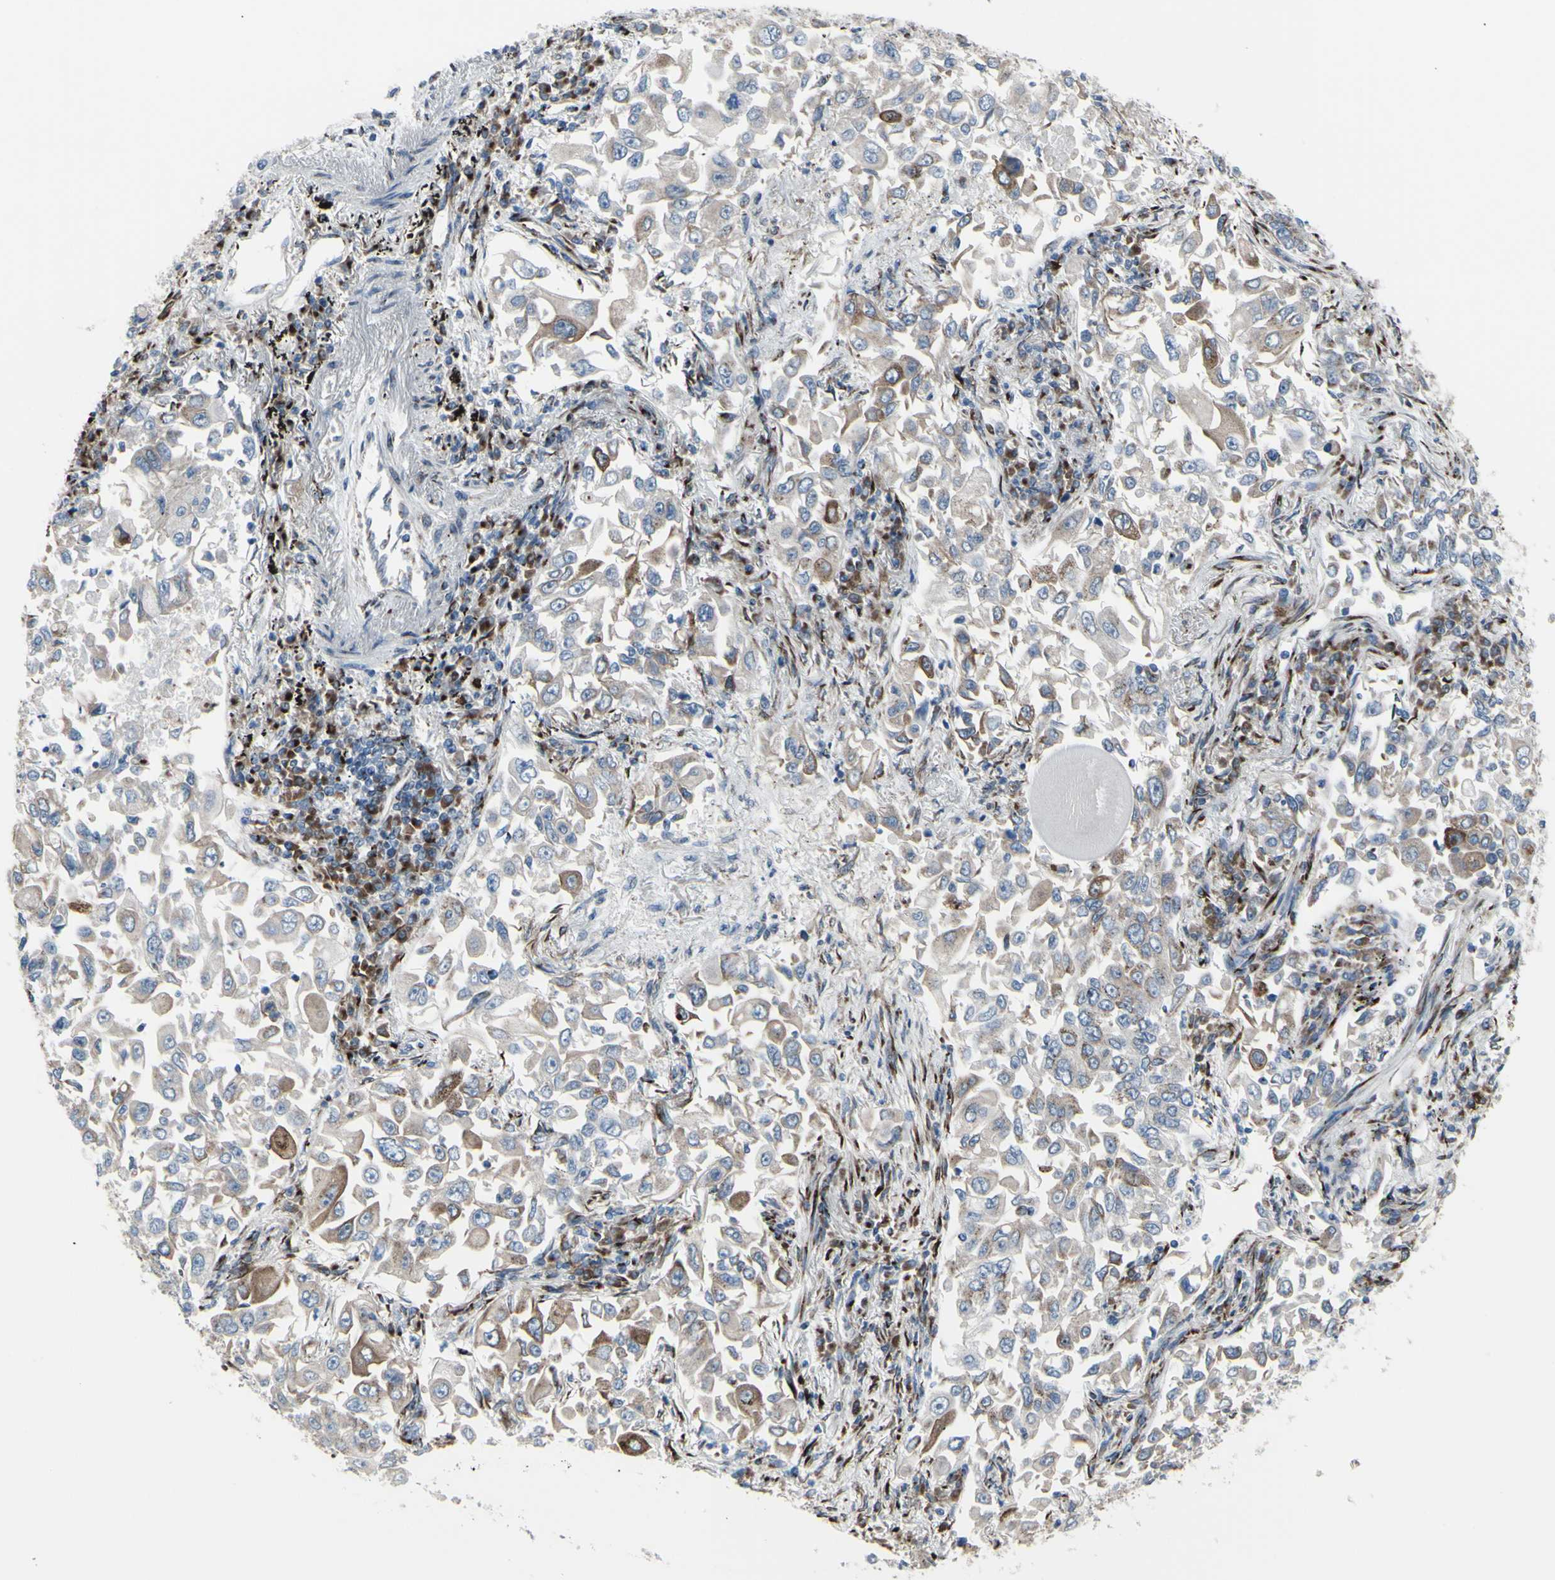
{"staining": {"intensity": "moderate", "quantity": ">75%", "location": "cytoplasmic/membranous"}, "tissue": "lung cancer", "cell_type": "Tumor cells", "image_type": "cancer", "snomed": [{"axis": "morphology", "description": "Adenocarcinoma, NOS"}, {"axis": "topography", "description": "Lung"}], "caption": "A brown stain shows moderate cytoplasmic/membranous positivity of a protein in lung cancer tumor cells. Using DAB (3,3'-diaminobenzidine) (brown) and hematoxylin (blue) stains, captured at high magnification using brightfield microscopy.", "gene": "GLG1", "patient": {"sex": "male", "age": 84}}